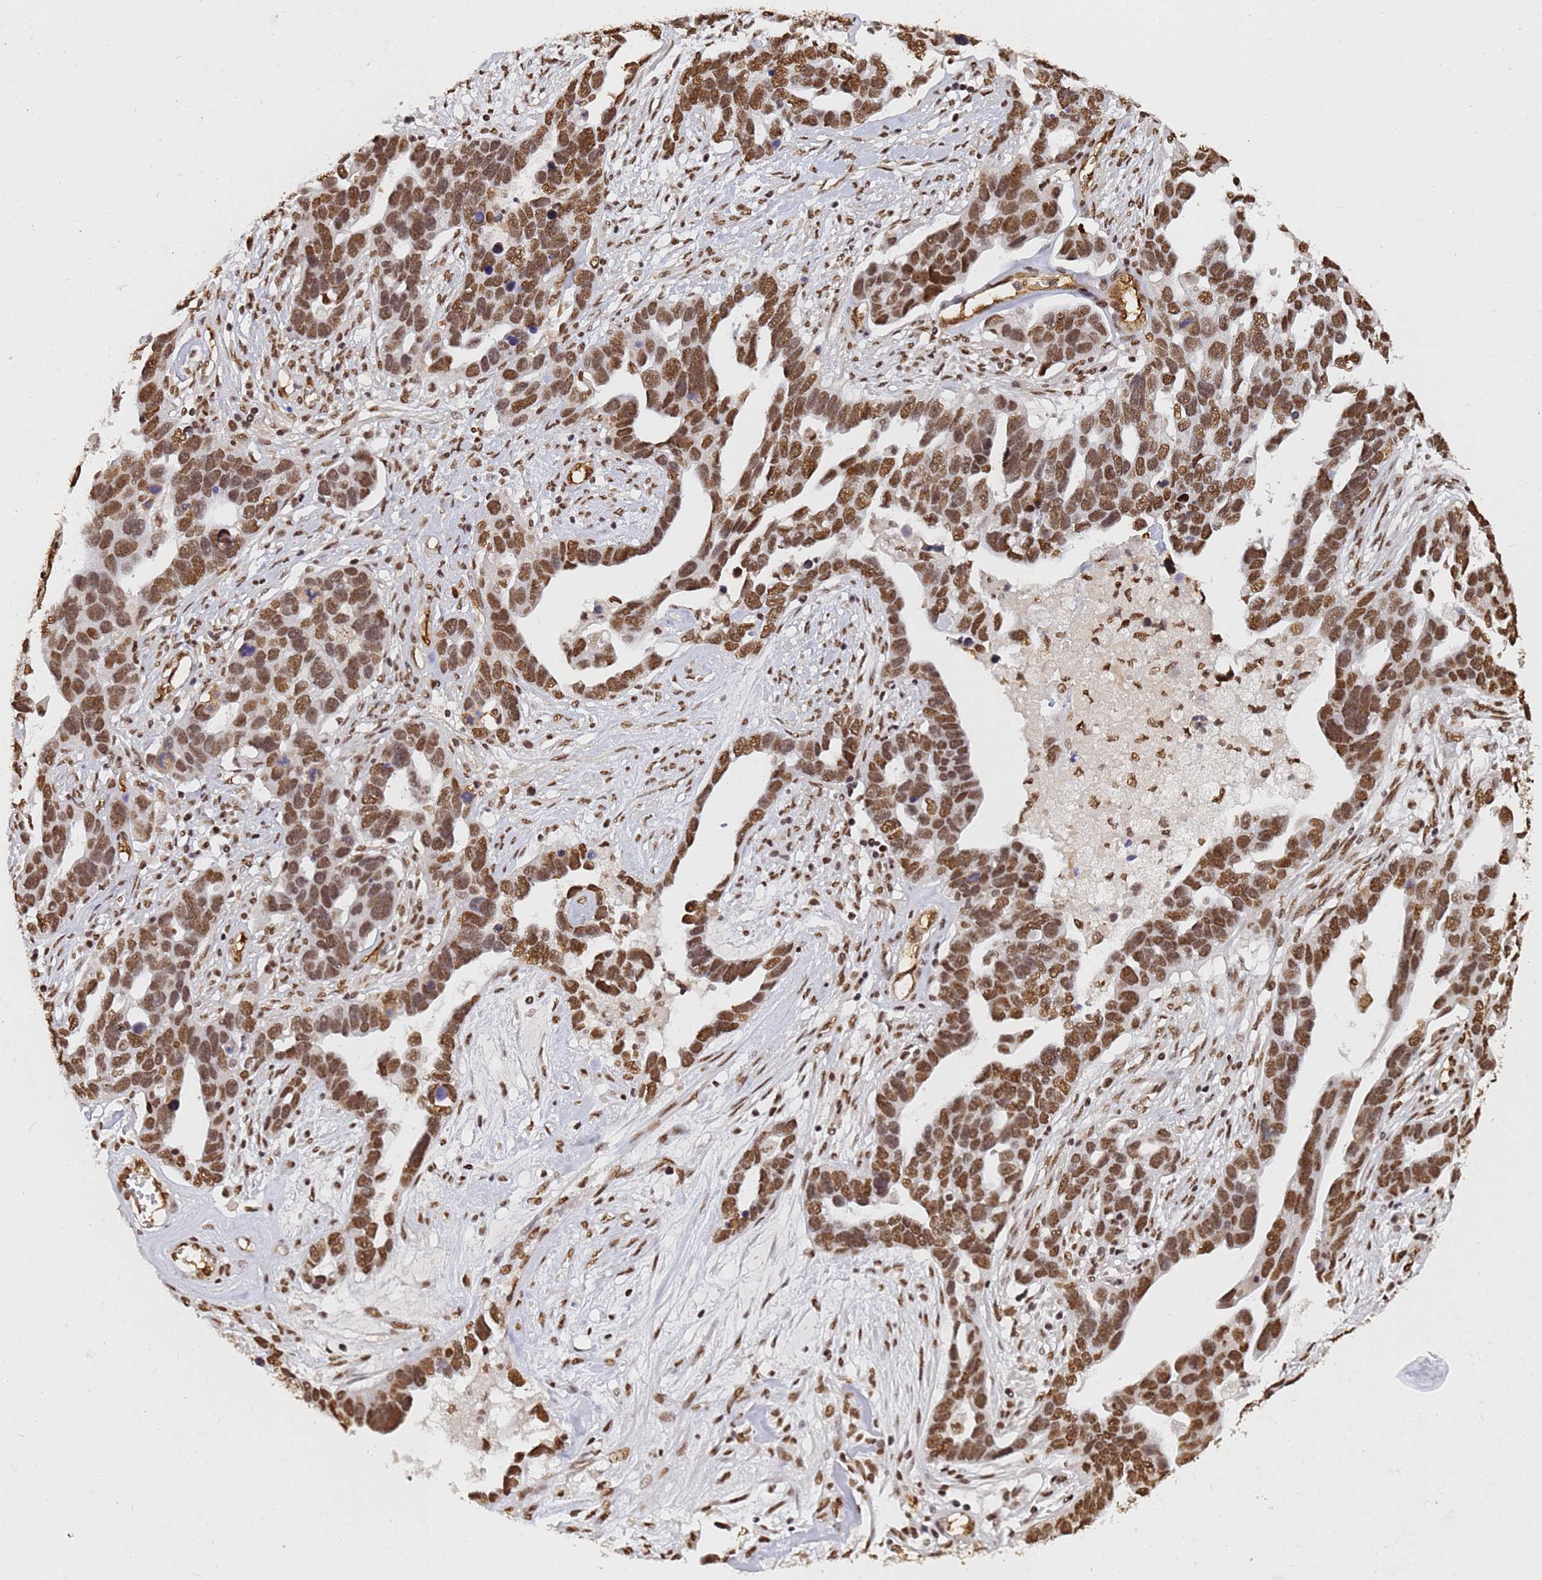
{"staining": {"intensity": "strong", "quantity": ">75%", "location": "nuclear"}, "tissue": "ovarian cancer", "cell_type": "Tumor cells", "image_type": "cancer", "snomed": [{"axis": "morphology", "description": "Cystadenocarcinoma, serous, NOS"}, {"axis": "topography", "description": "Ovary"}], "caption": "Strong nuclear protein expression is identified in about >75% of tumor cells in ovarian cancer (serous cystadenocarcinoma).", "gene": "RAVER2", "patient": {"sex": "female", "age": 54}}